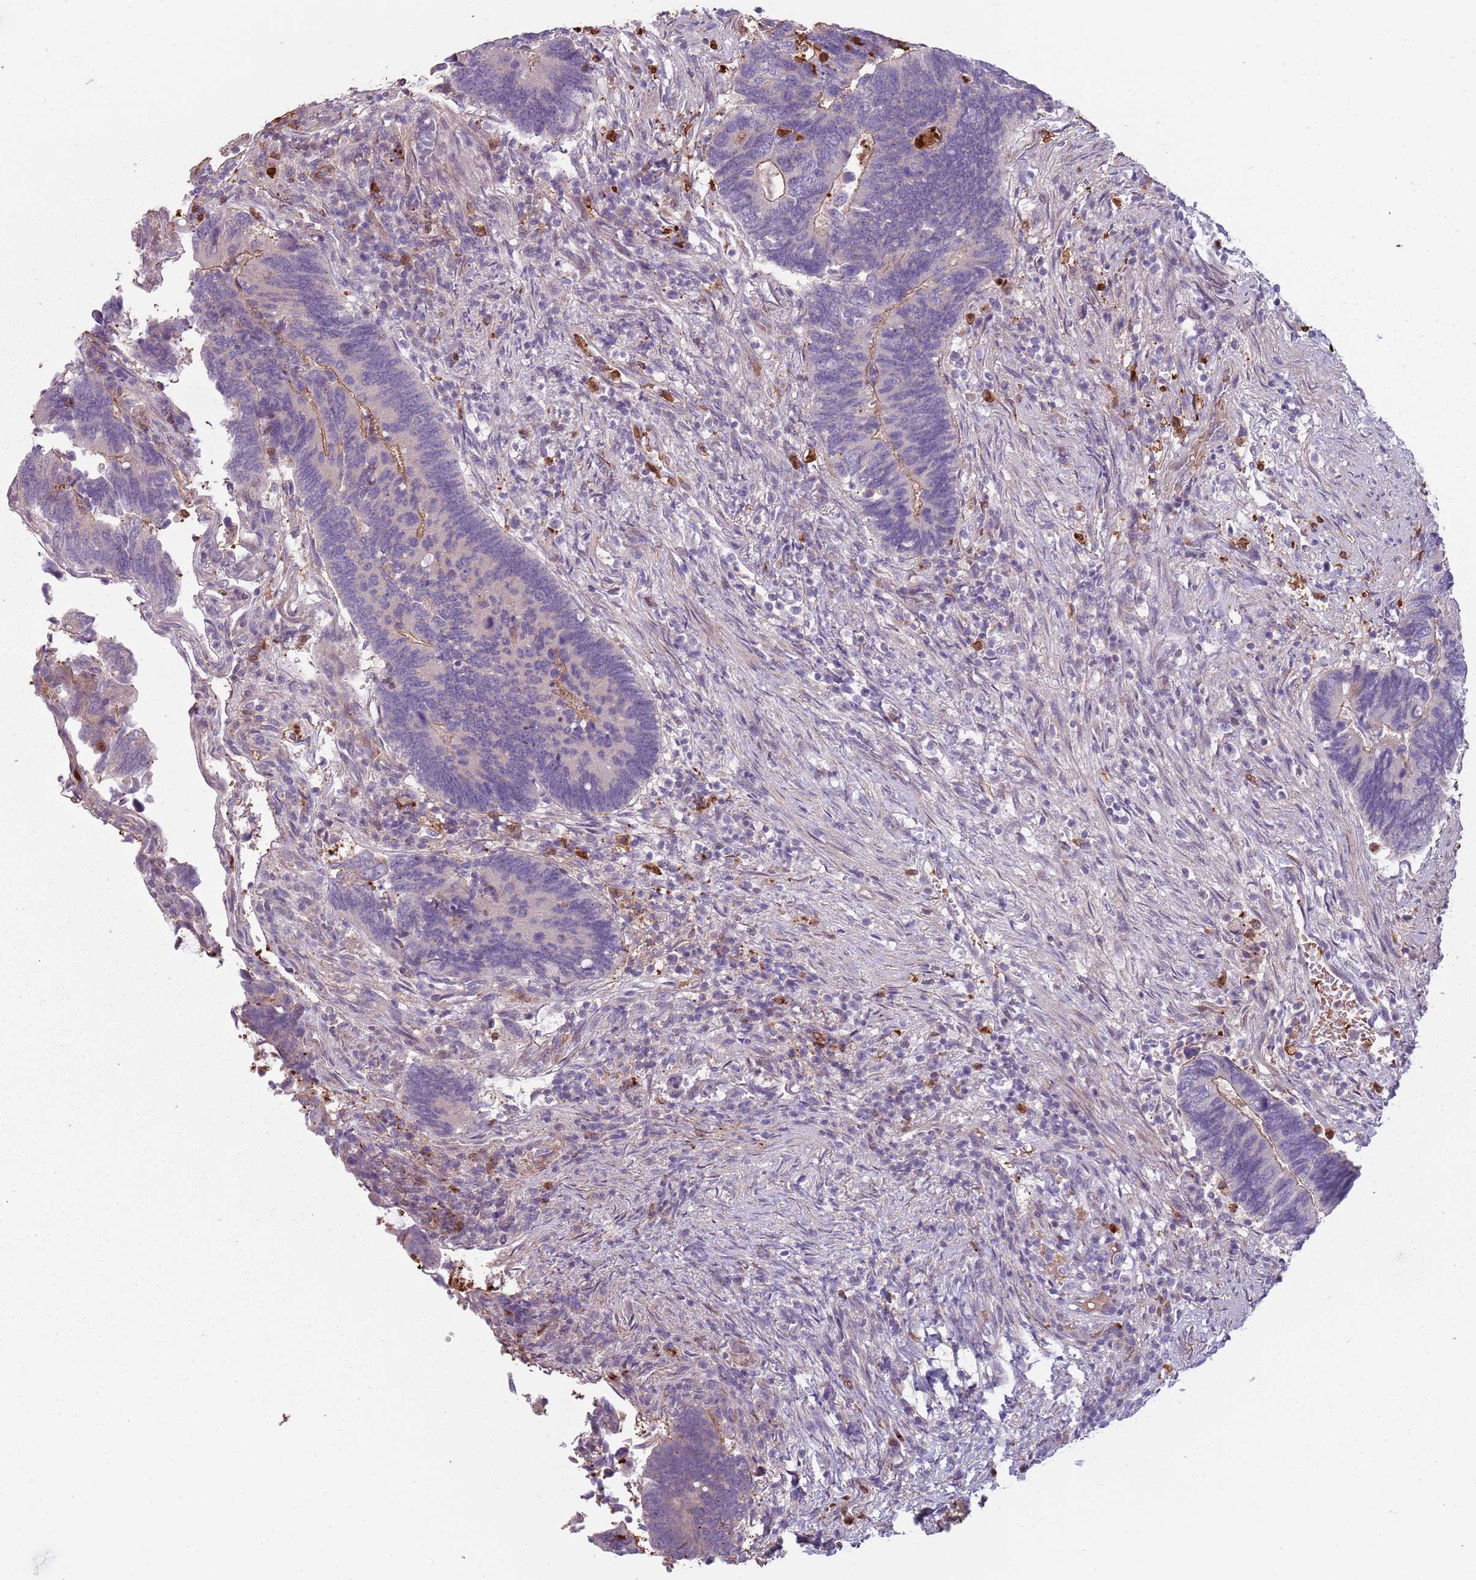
{"staining": {"intensity": "weak", "quantity": "<25%", "location": "cytoplasmic/membranous"}, "tissue": "colorectal cancer", "cell_type": "Tumor cells", "image_type": "cancer", "snomed": [{"axis": "morphology", "description": "Adenocarcinoma, NOS"}, {"axis": "topography", "description": "Colon"}], "caption": "Immunohistochemistry (IHC) of human colorectal cancer (adenocarcinoma) shows no positivity in tumor cells.", "gene": "SPAG4", "patient": {"sex": "male", "age": 87}}